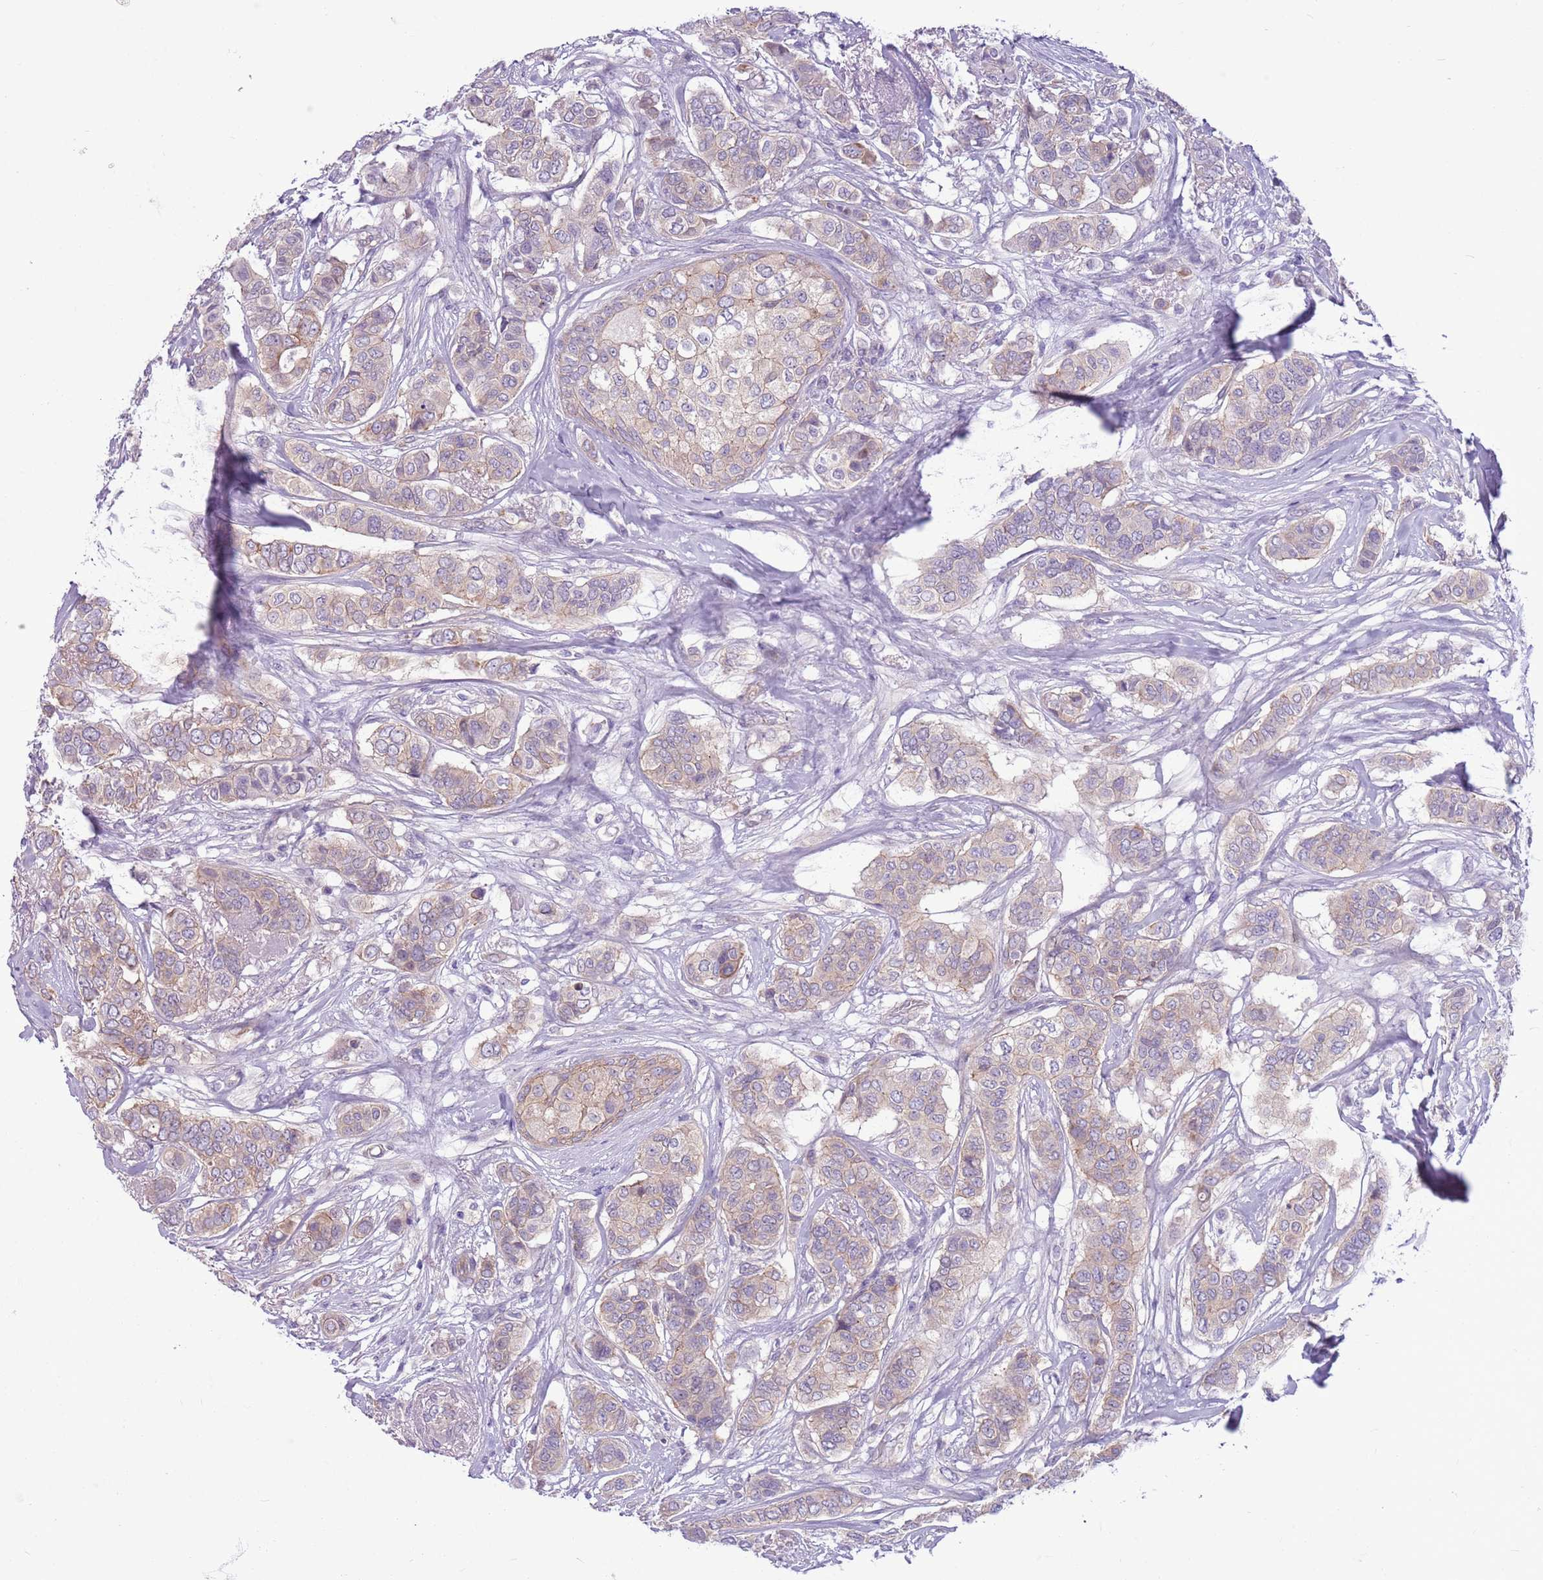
{"staining": {"intensity": "weak", "quantity": "25%-75%", "location": "cytoplasmic/membranous"}, "tissue": "breast cancer", "cell_type": "Tumor cells", "image_type": "cancer", "snomed": [{"axis": "morphology", "description": "Lobular carcinoma"}, {"axis": "topography", "description": "Breast"}], "caption": "Immunohistochemical staining of breast cancer shows low levels of weak cytoplasmic/membranous staining in approximately 25%-75% of tumor cells.", "gene": "PARP8", "patient": {"sex": "female", "age": 51}}